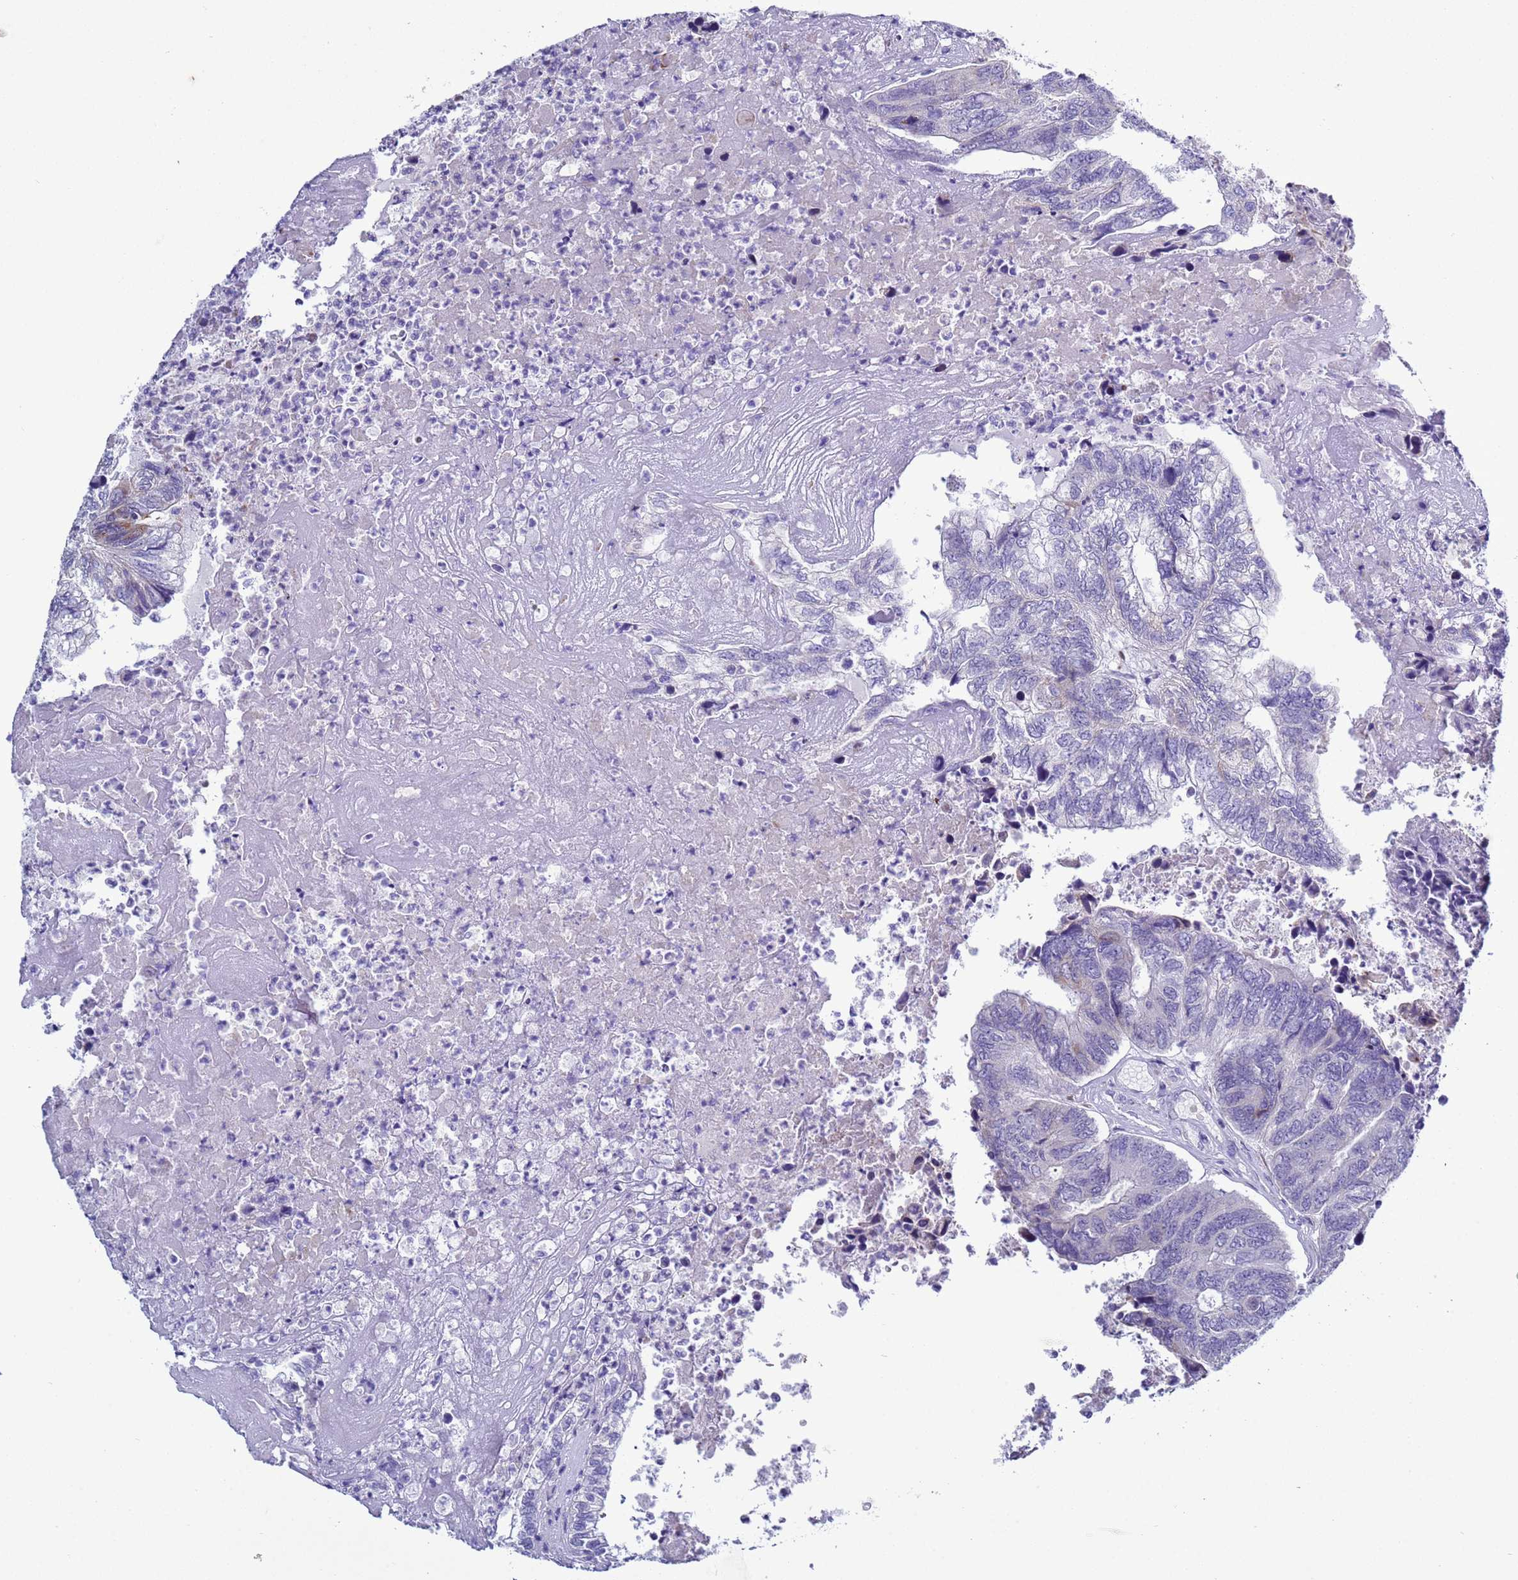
{"staining": {"intensity": "negative", "quantity": "none", "location": "none"}, "tissue": "colorectal cancer", "cell_type": "Tumor cells", "image_type": "cancer", "snomed": [{"axis": "morphology", "description": "Adenocarcinoma, NOS"}, {"axis": "topography", "description": "Colon"}], "caption": "Tumor cells show no significant expression in colorectal cancer.", "gene": "ABHD17B", "patient": {"sex": "female", "age": 67}}